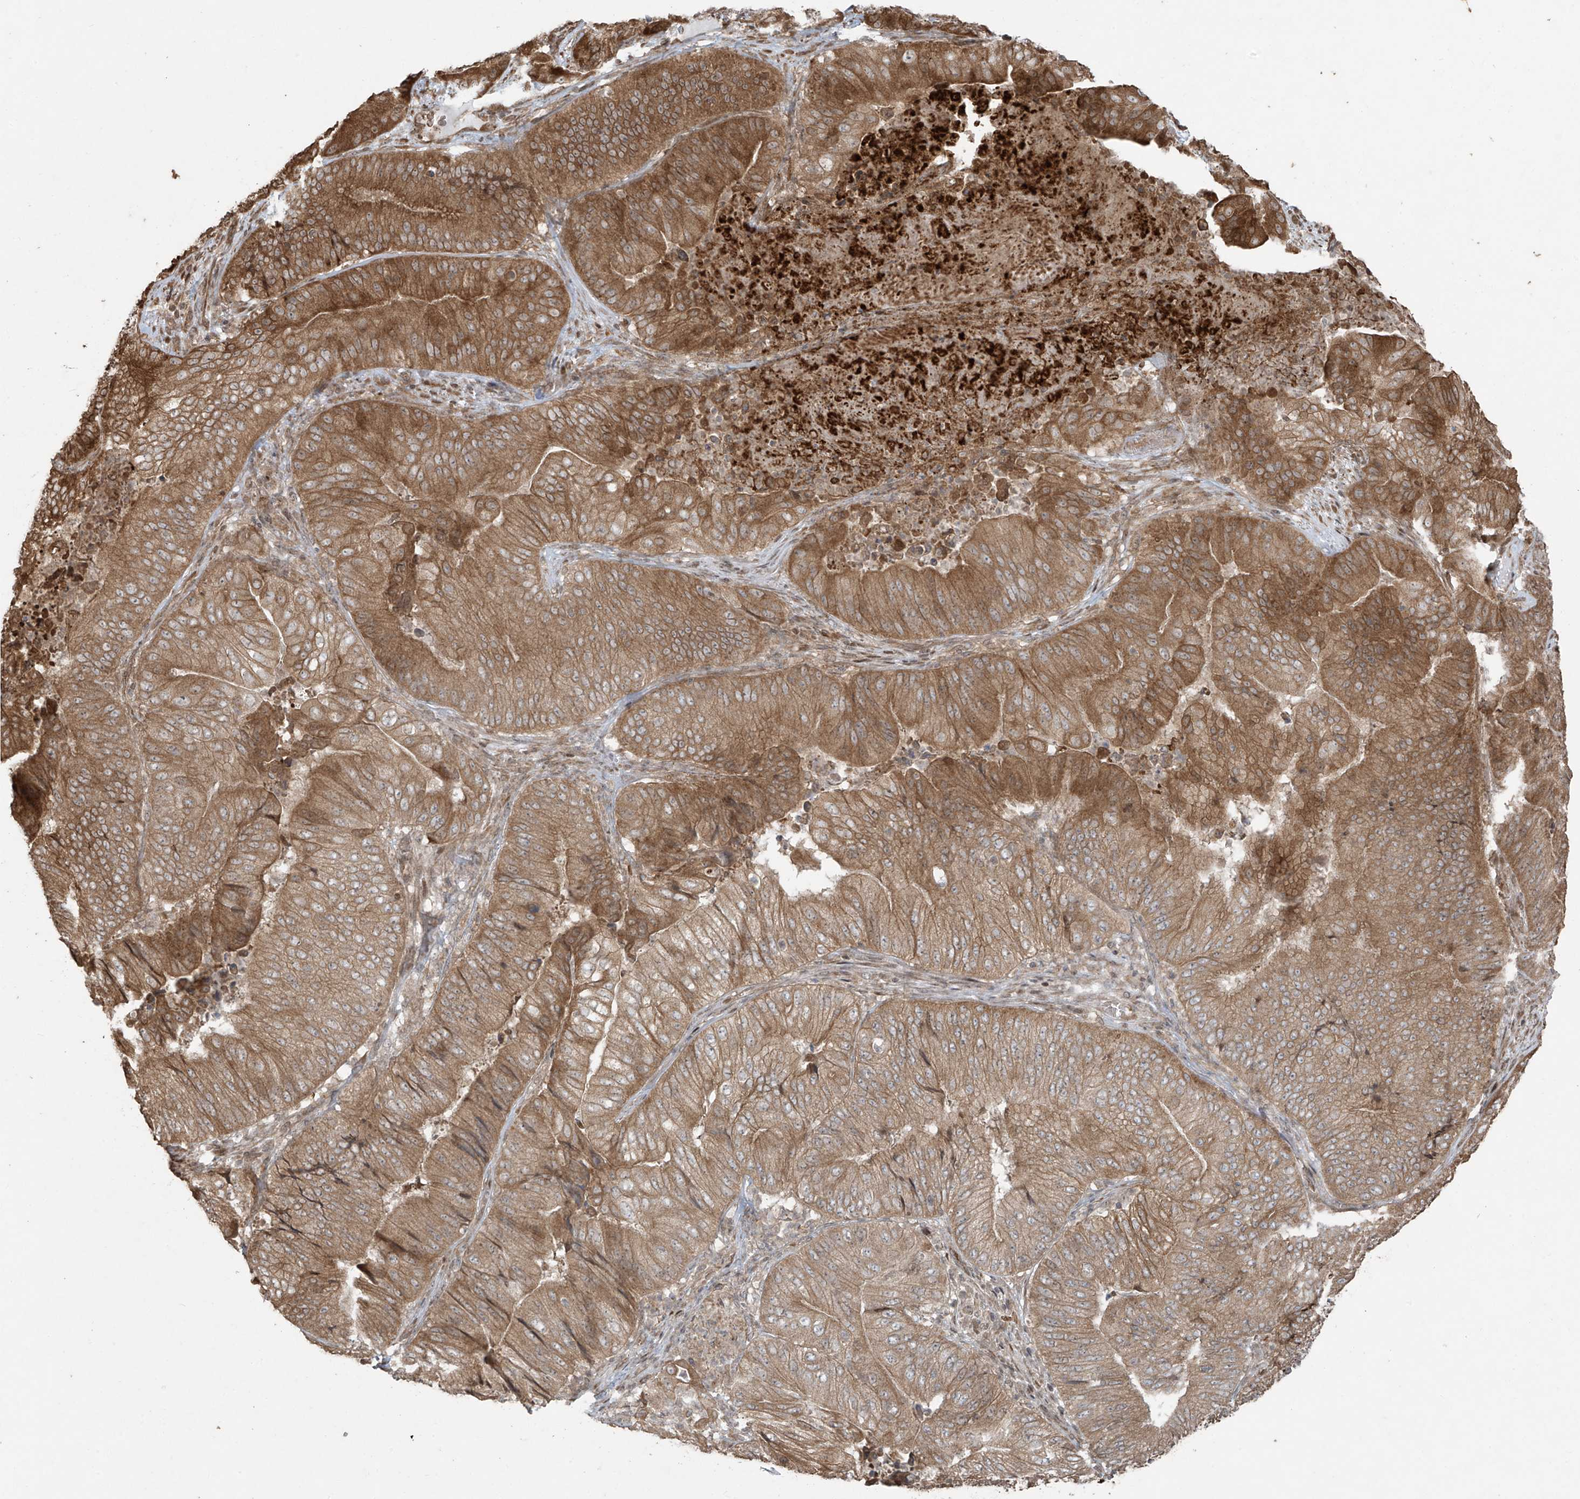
{"staining": {"intensity": "moderate", "quantity": ">75%", "location": "cytoplasmic/membranous"}, "tissue": "pancreatic cancer", "cell_type": "Tumor cells", "image_type": "cancer", "snomed": [{"axis": "morphology", "description": "Adenocarcinoma, NOS"}, {"axis": "topography", "description": "Pancreas"}], "caption": "This is an image of immunohistochemistry (IHC) staining of pancreatic cancer (adenocarcinoma), which shows moderate expression in the cytoplasmic/membranous of tumor cells.", "gene": "TTC22", "patient": {"sex": "female", "age": 77}}